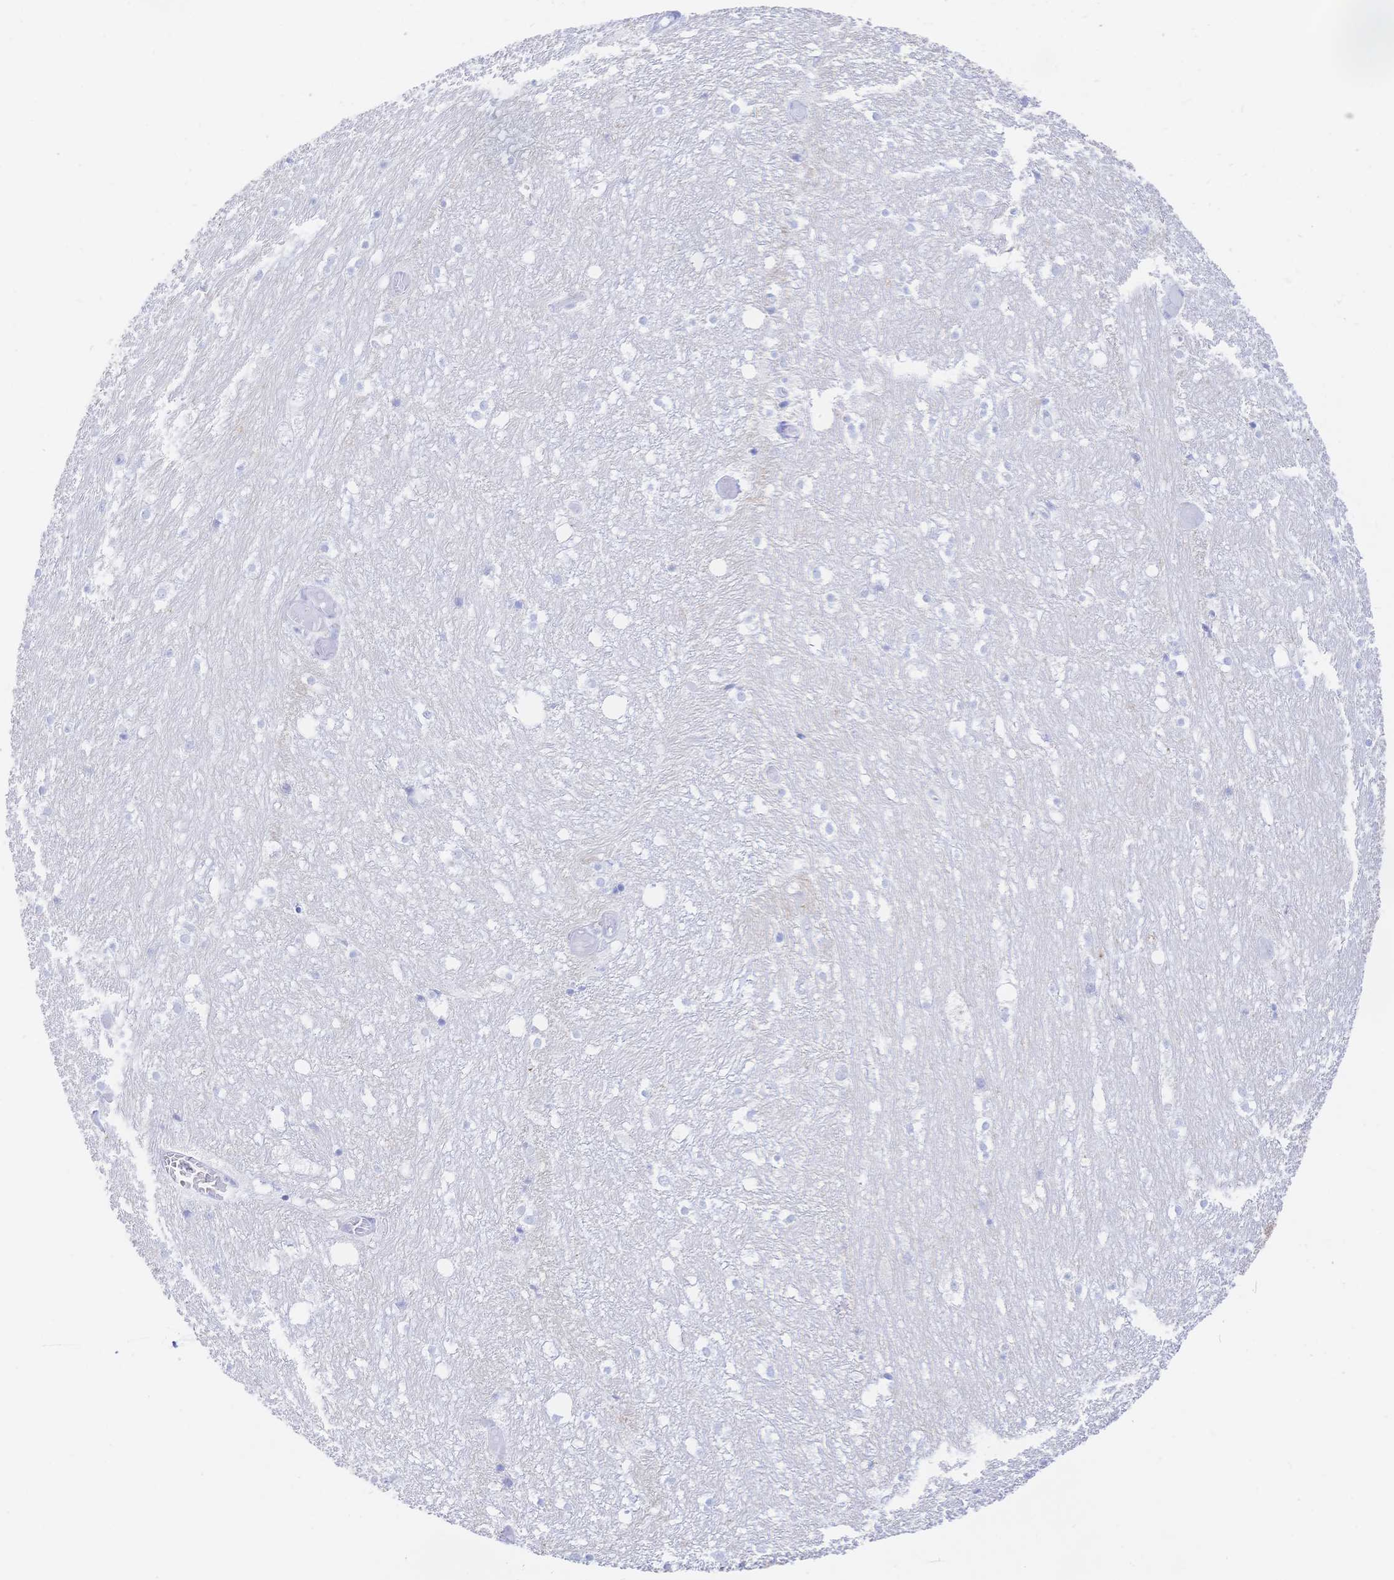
{"staining": {"intensity": "negative", "quantity": "none", "location": "none"}, "tissue": "hippocampus", "cell_type": "Glial cells", "image_type": "normal", "snomed": [{"axis": "morphology", "description": "Normal tissue, NOS"}, {"axis": "topography", "description": "Hippocampus"}], "caption": "Immunohistochemistry histopathology image of unremarkable hippocampus stained for a protein (brown), which exhibits no positivity in glial cells.", "gene": "KCNH6", "patient": {"sex": "female", "age": 52}}